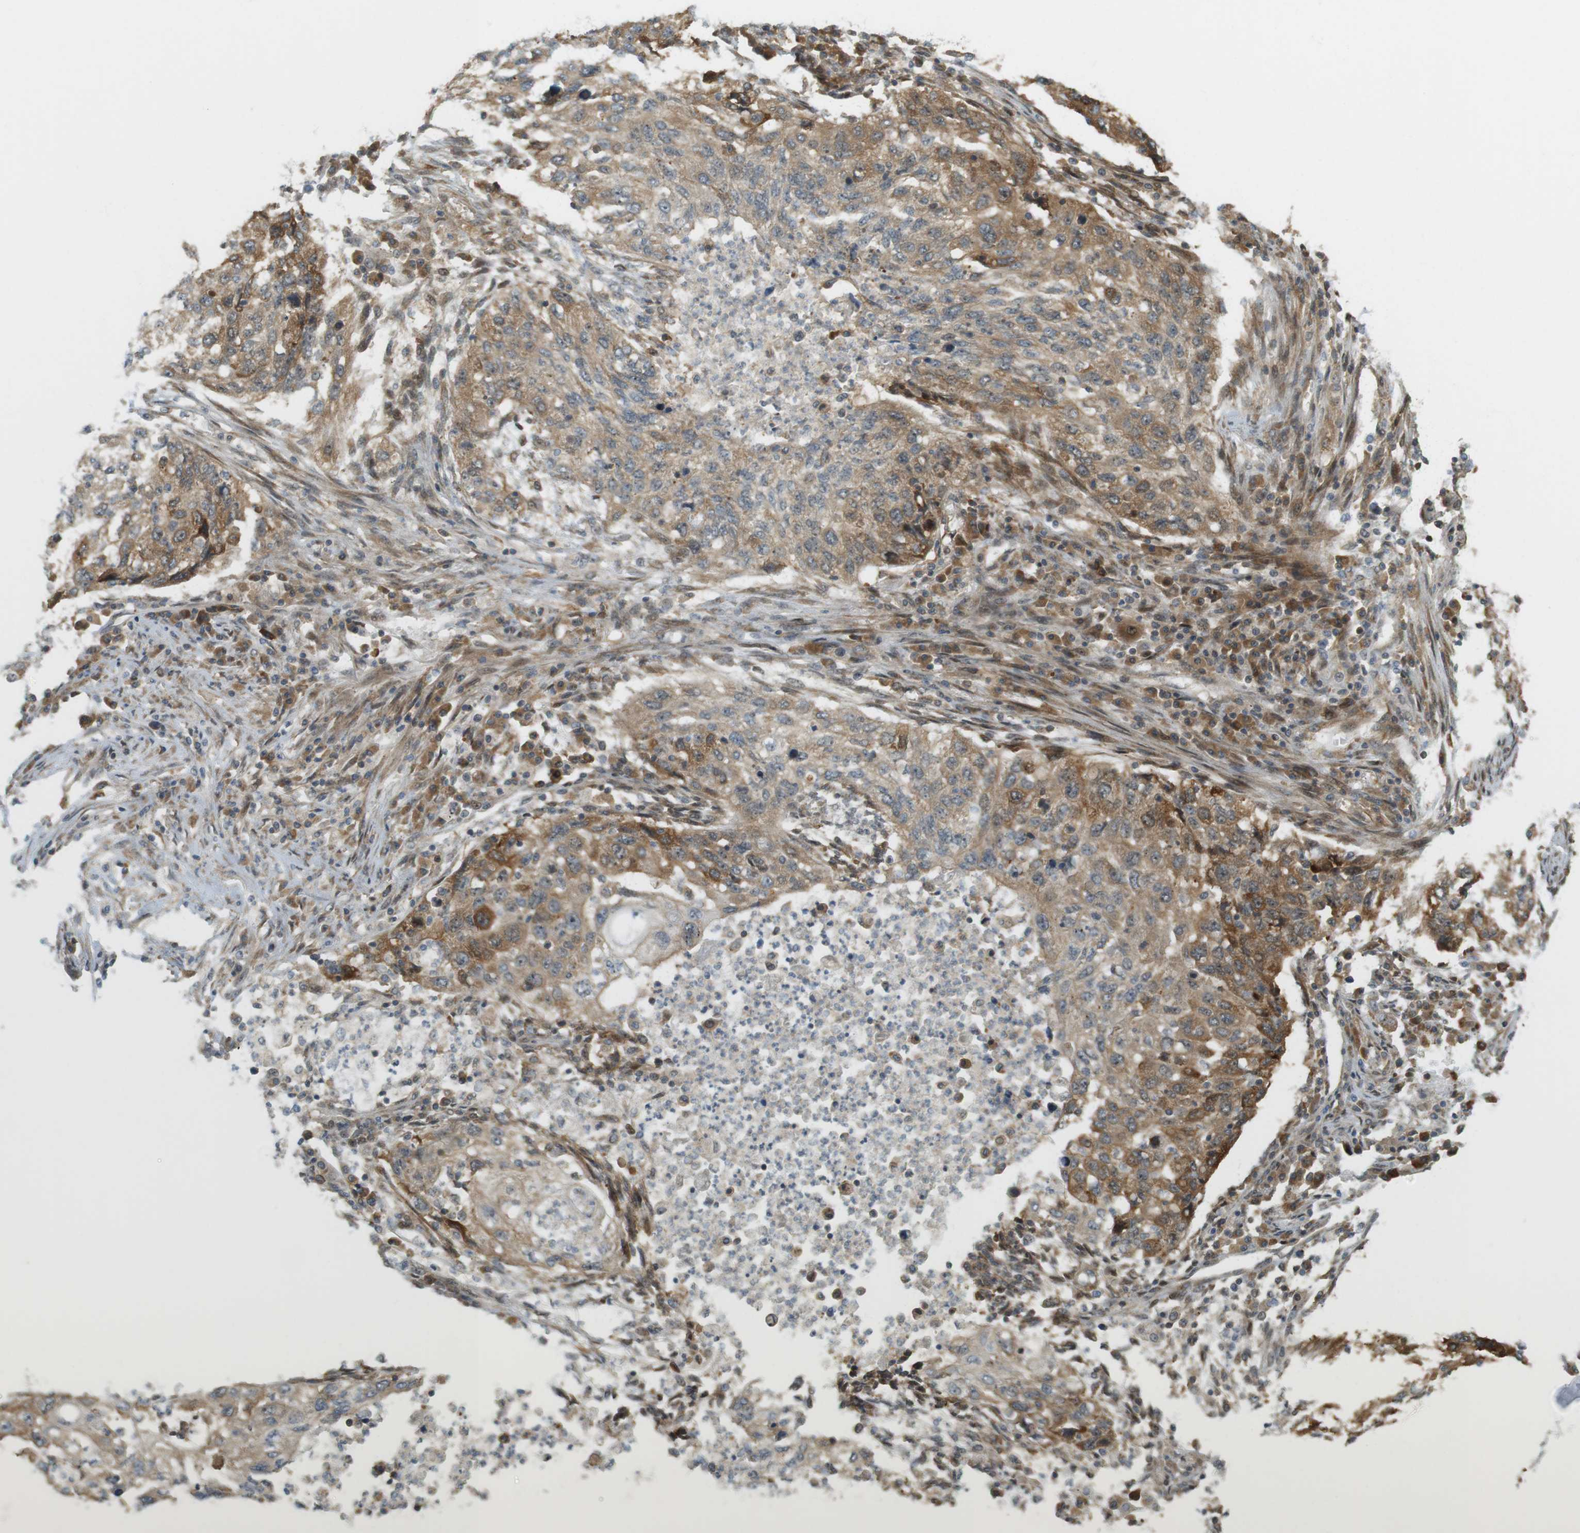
{"staining": {"intensity": "moderate", "quantity": ">75%", "location": "cytoplasmic/membranous"}, "tissue": "lung cancer", "cell_type": "Tumor cells", "image_type": "cancer", "snomed": [{"axis": "morphology", "description": "Squamous cell carcinoma, NOS"}, {"axis": "topography", "description": "Lung"}], "caption": "IHC micrograph of neoplastic tissue: lung cancer (squamous cell carcinoma) stained using immunohistochemistry (IHC) demonstrates medium levels of moderate protein expression localized specifically in the cytoplasmic/membranous of tumor cells, appearing as a cytoplasmic/membranous brown color.", "gene": "PA2G4", "patient": {"sex": "female", "age": 63}}